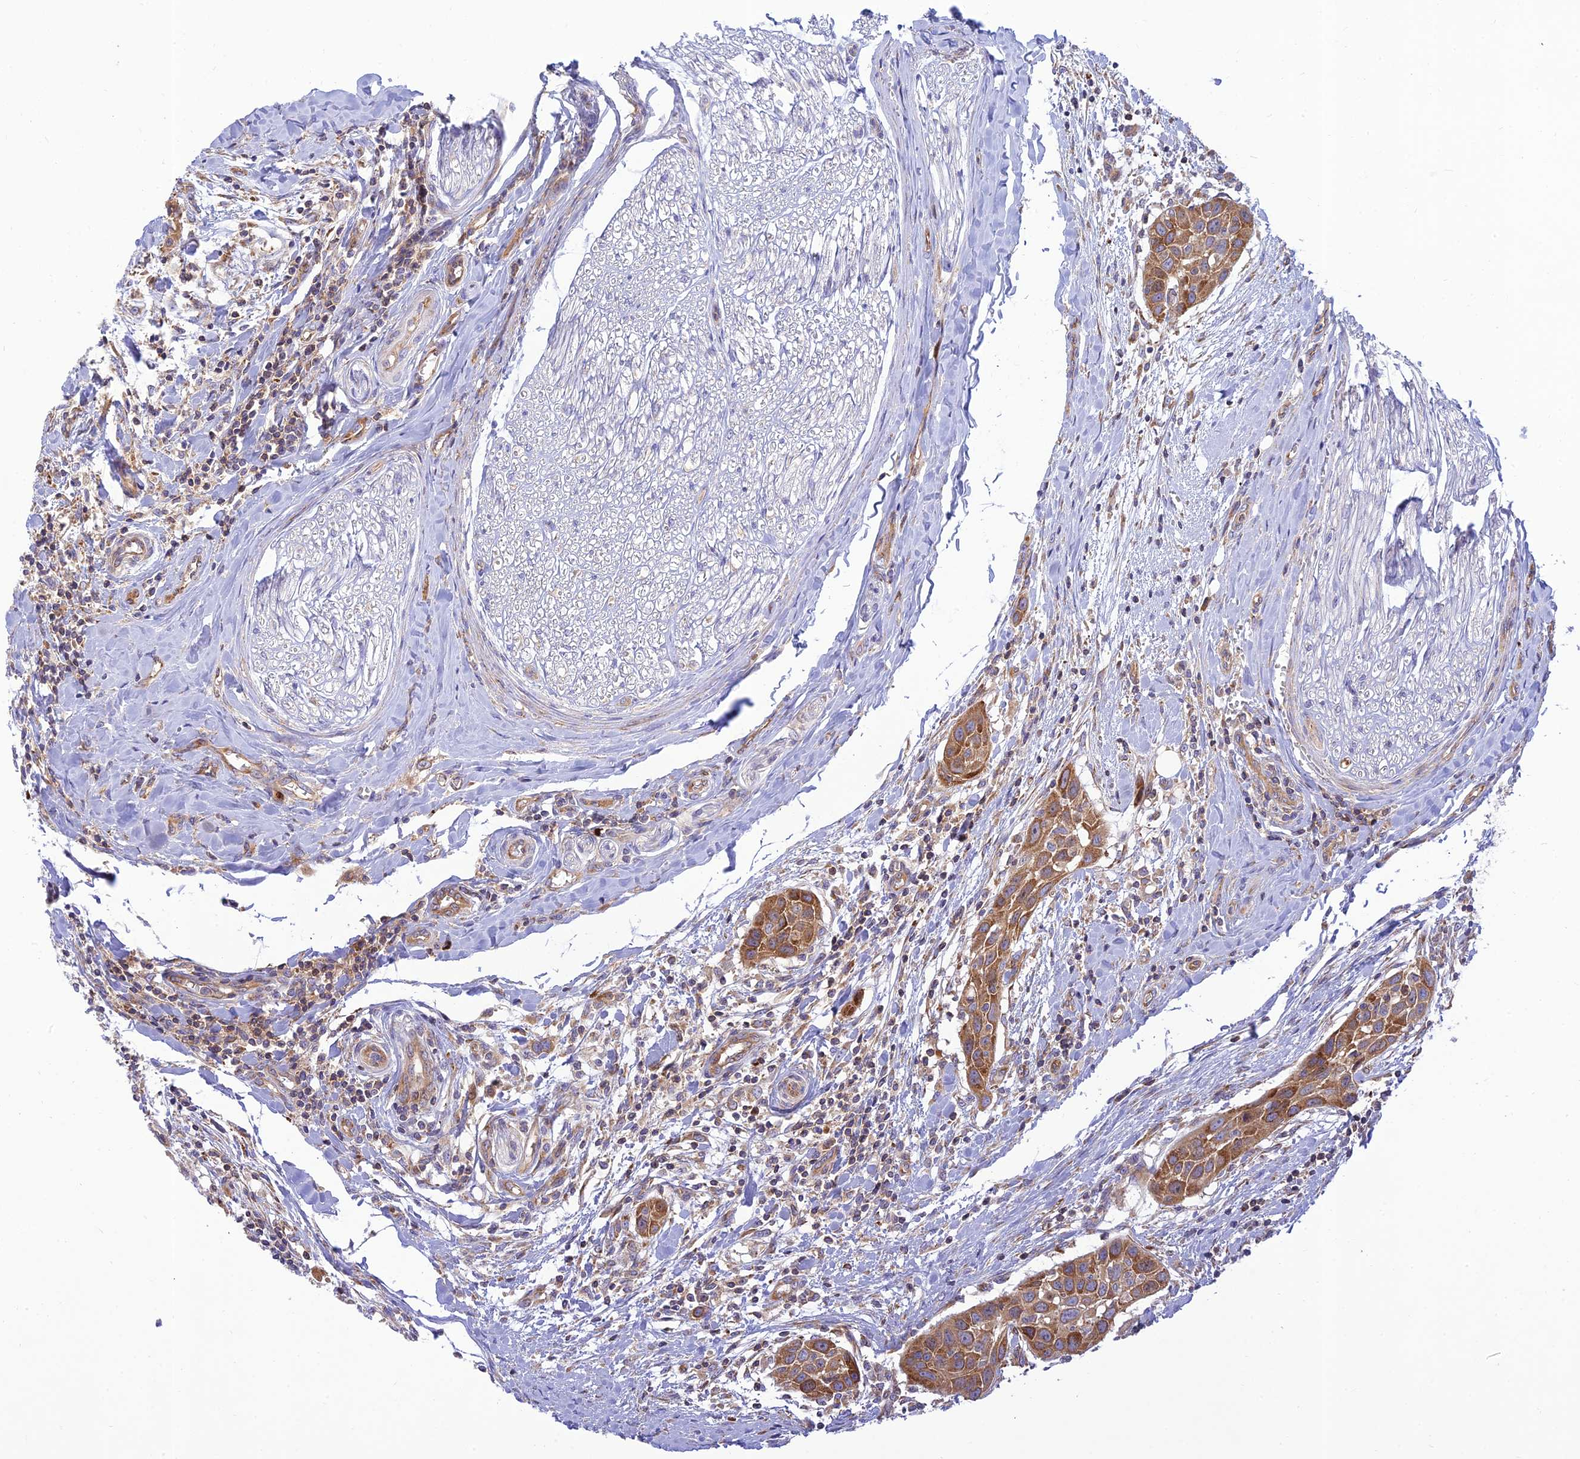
{"staining": {"intensity": "moderate", "quantity": ">75%", "location": "cytoplasmic/membranous"}, "tissue": "head and neck cancer", "cell_type": "Tumor cells", "image_type": "cancer", "snomed": [{"axis": "morphology", "description": "Squamous cell carcinoma, NOS"}, {"axis": "topography", "description": "Oral tissue"}, {"axis": "topography", "description": "Head-Neck"}], "caption": "Protein expression analysis of human squamous cell carcinoma (head and neck) reveals moderate cytoplasmic/membranous staining in approximately >75% of tumor cells. Ihc stains the protein of interest in brown and the nuclei are stained blue.", "gene": "PIMREG", "patient": {"sex": "female", "age": 50}}